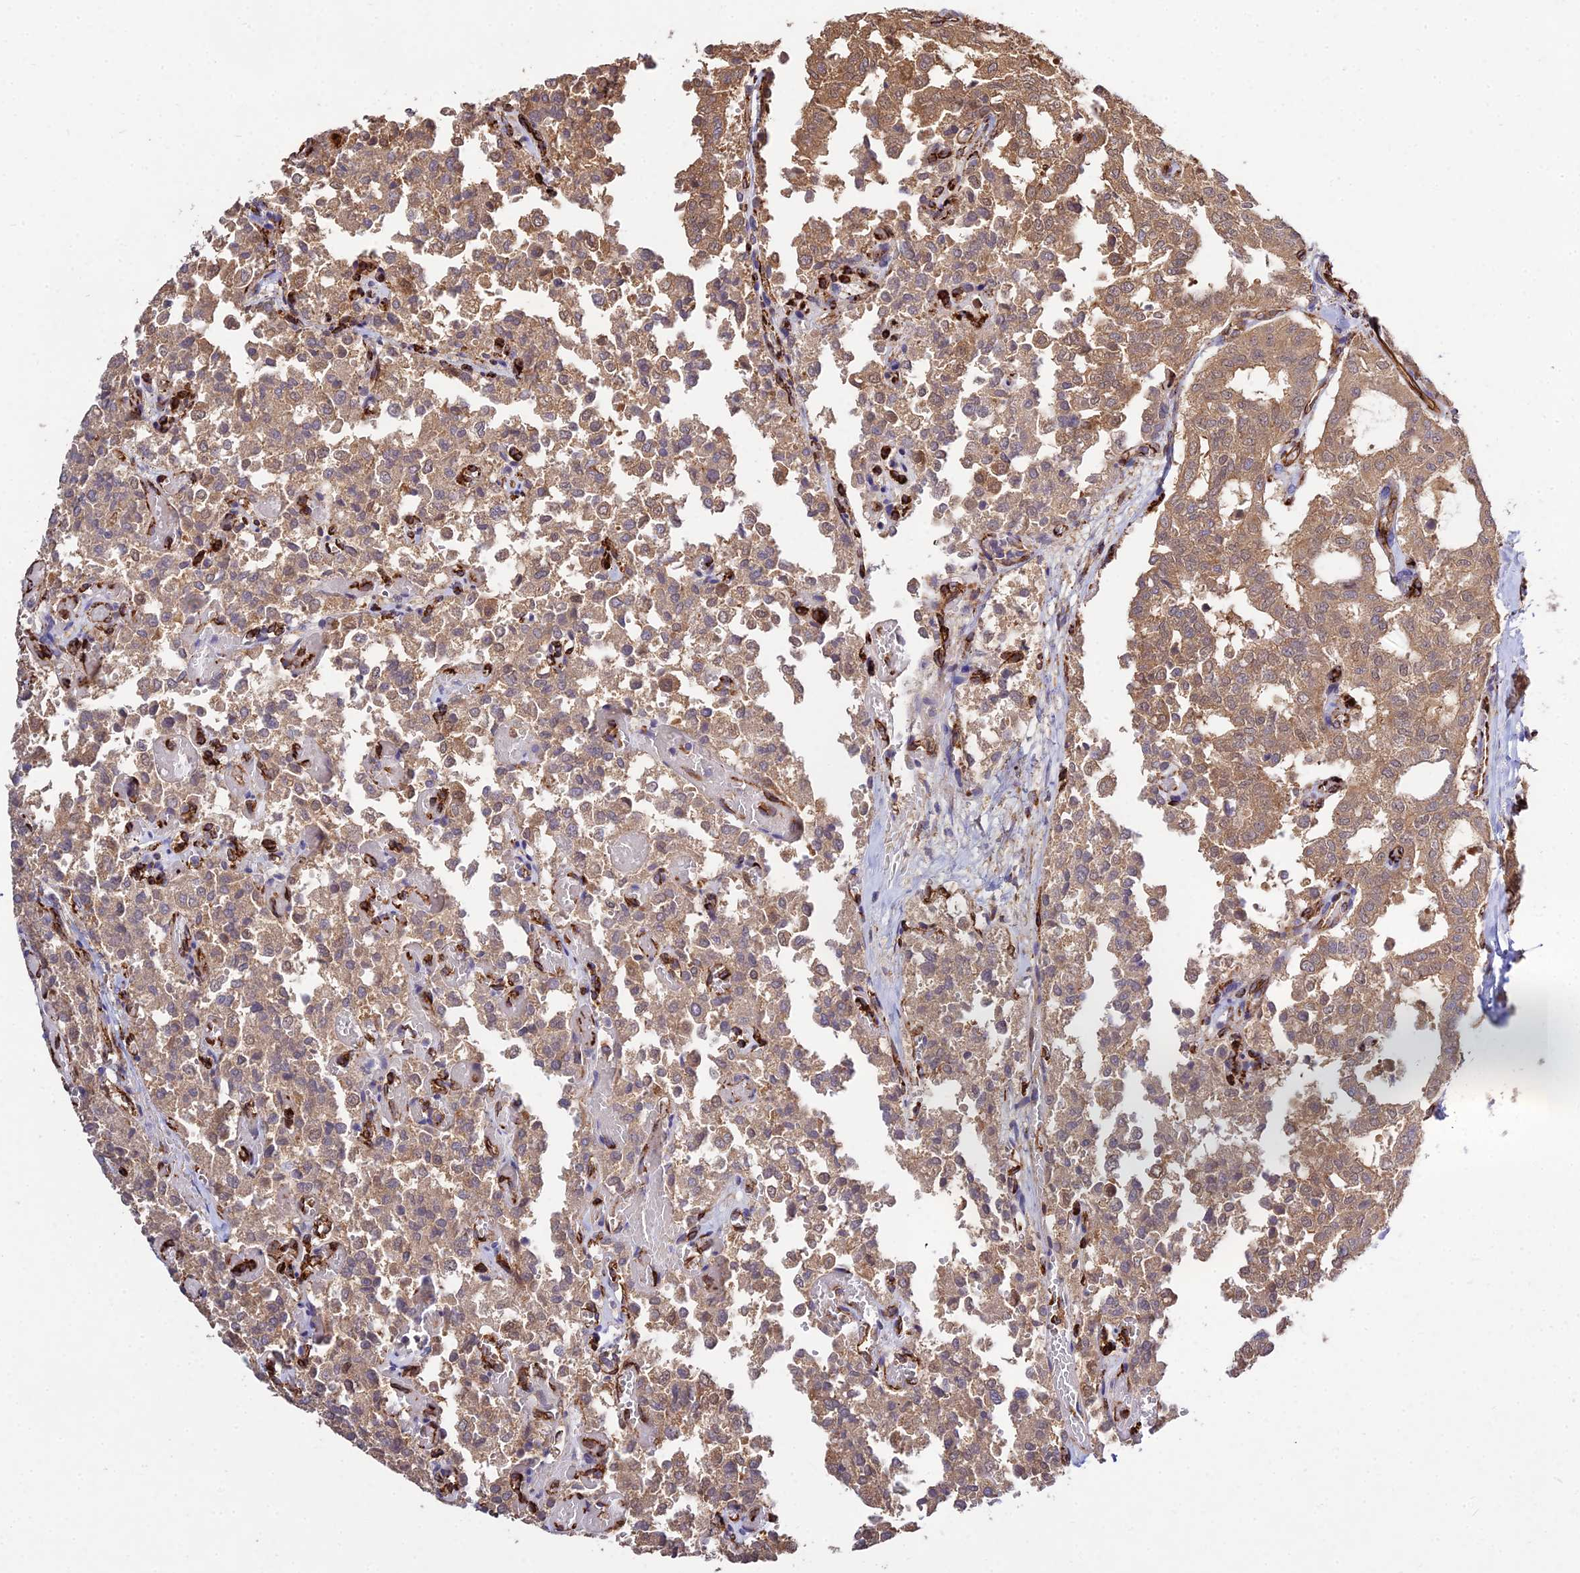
{"staining": {"intensity": "moderate", "quantity": ">75%", "location": "cytoplasmic/membranous"}, "tissue": "thyroid cancer", "cell_type": "Tumor cells", "image_type": "cancer", "snomed": [{"axis": "morphology", "description": "Follicular adenoma carcinoma, NOS"}, {"axis": "topography", "description": "Thyroid gland"}], "caption": "Thyroid cancer was stained to show a protein in brown. There is medium levels of moderate cytoplasmic/membranous staining in approximately >75% of tumor cells.", "gene": "GRTP1", "patient": {"sex": "male", "age": 75}}